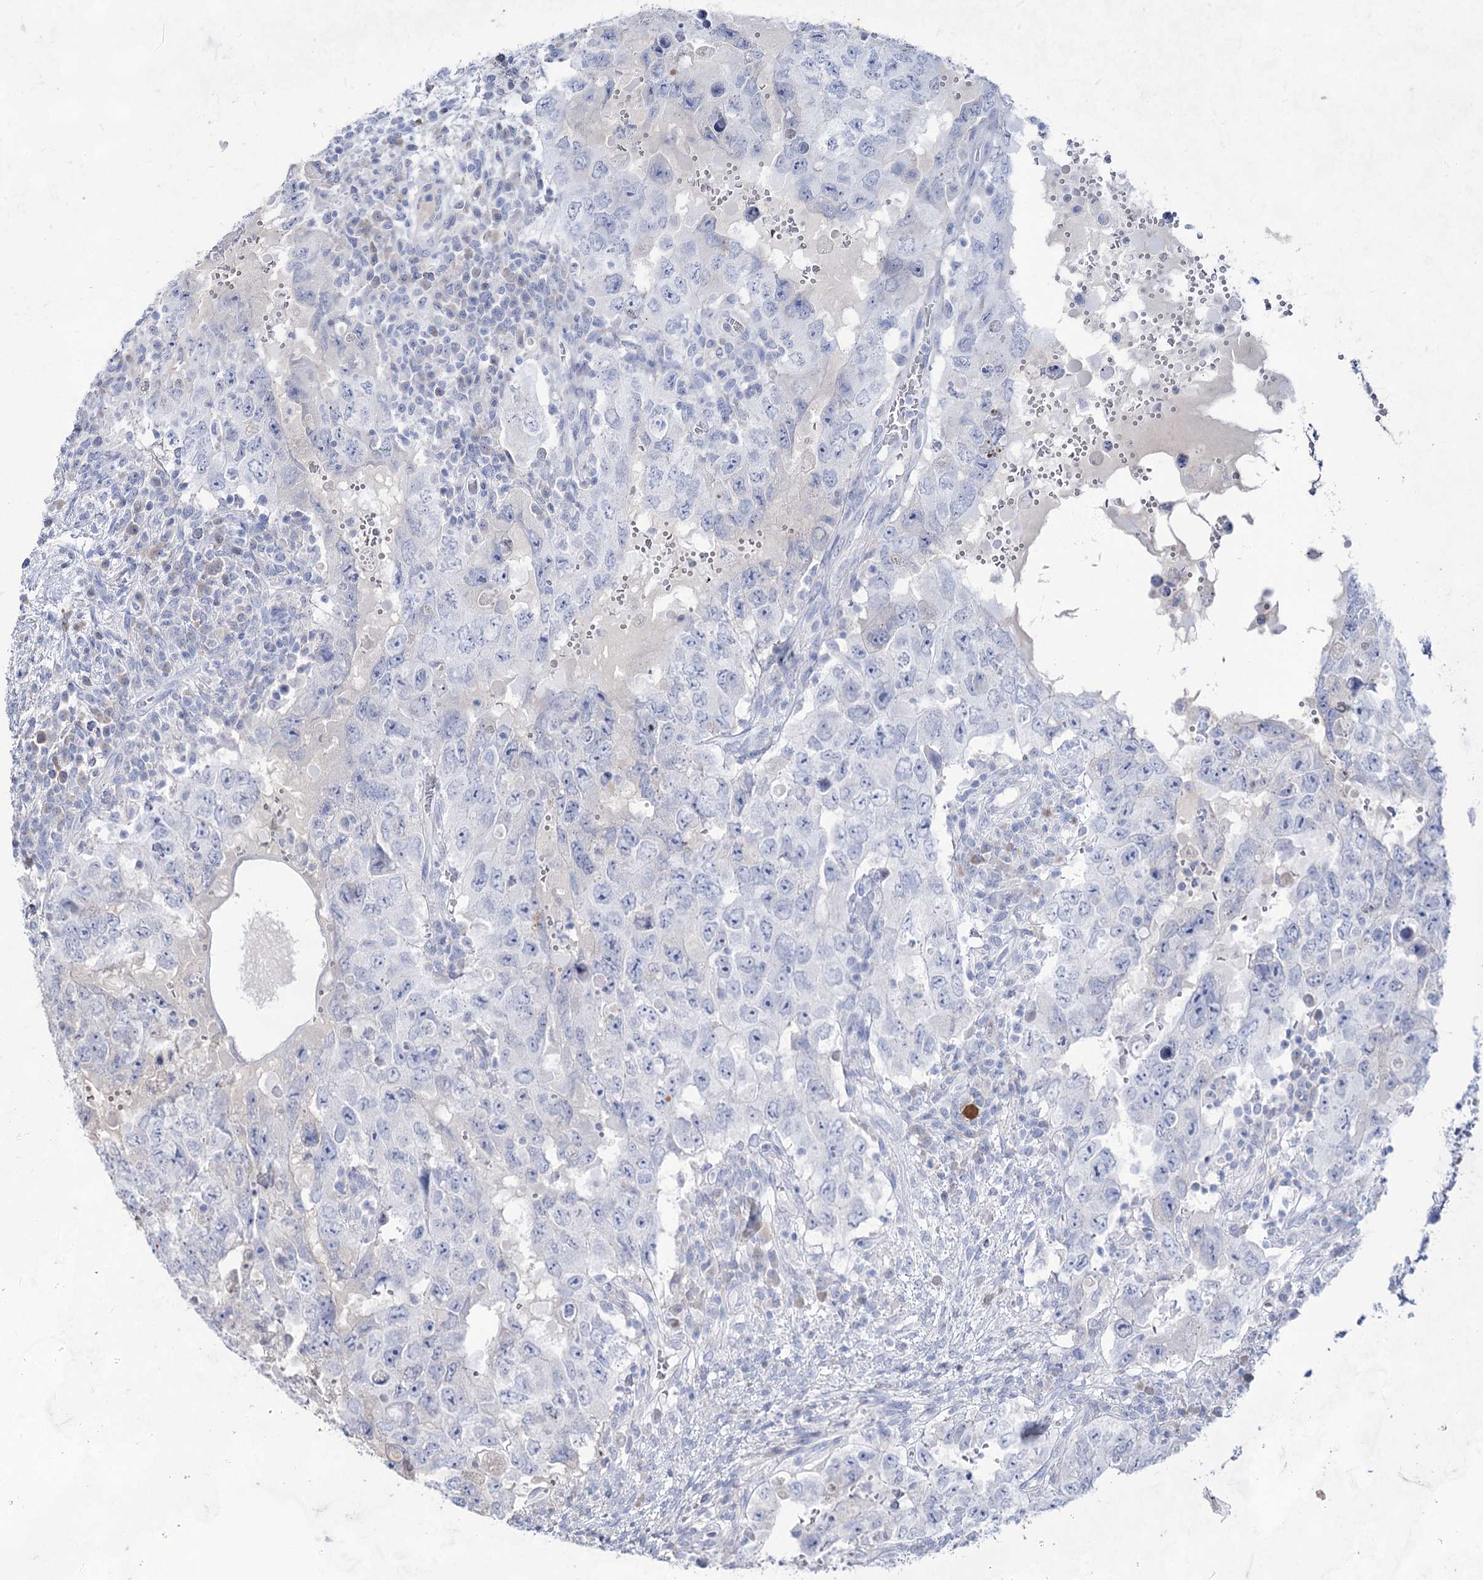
{"staining": {"intensity": "negative", "quantity": "none", "location": "none"}, "tissue": "testis cancer", "cell_type": "Tumor cells", "image_type": "cancer", "snomed": [{"axis": "morphology", "description": "Carcinoma, Embryonal, NOS"}, {"axis": "topography", "description": "Testis"}], "caption": "Image shows no protein expression in tumor cells of embryonal carcinoma (testis) tissue. The staining was performed using DAB (3,3'-diaminobenzidine) to visualize the protein expression in brown, while the nuclei were stained in blue with hematoxylin (Magnification: 20x).", "gene": "ACRV1", "patient": {"sex": "male", "age": 26}}